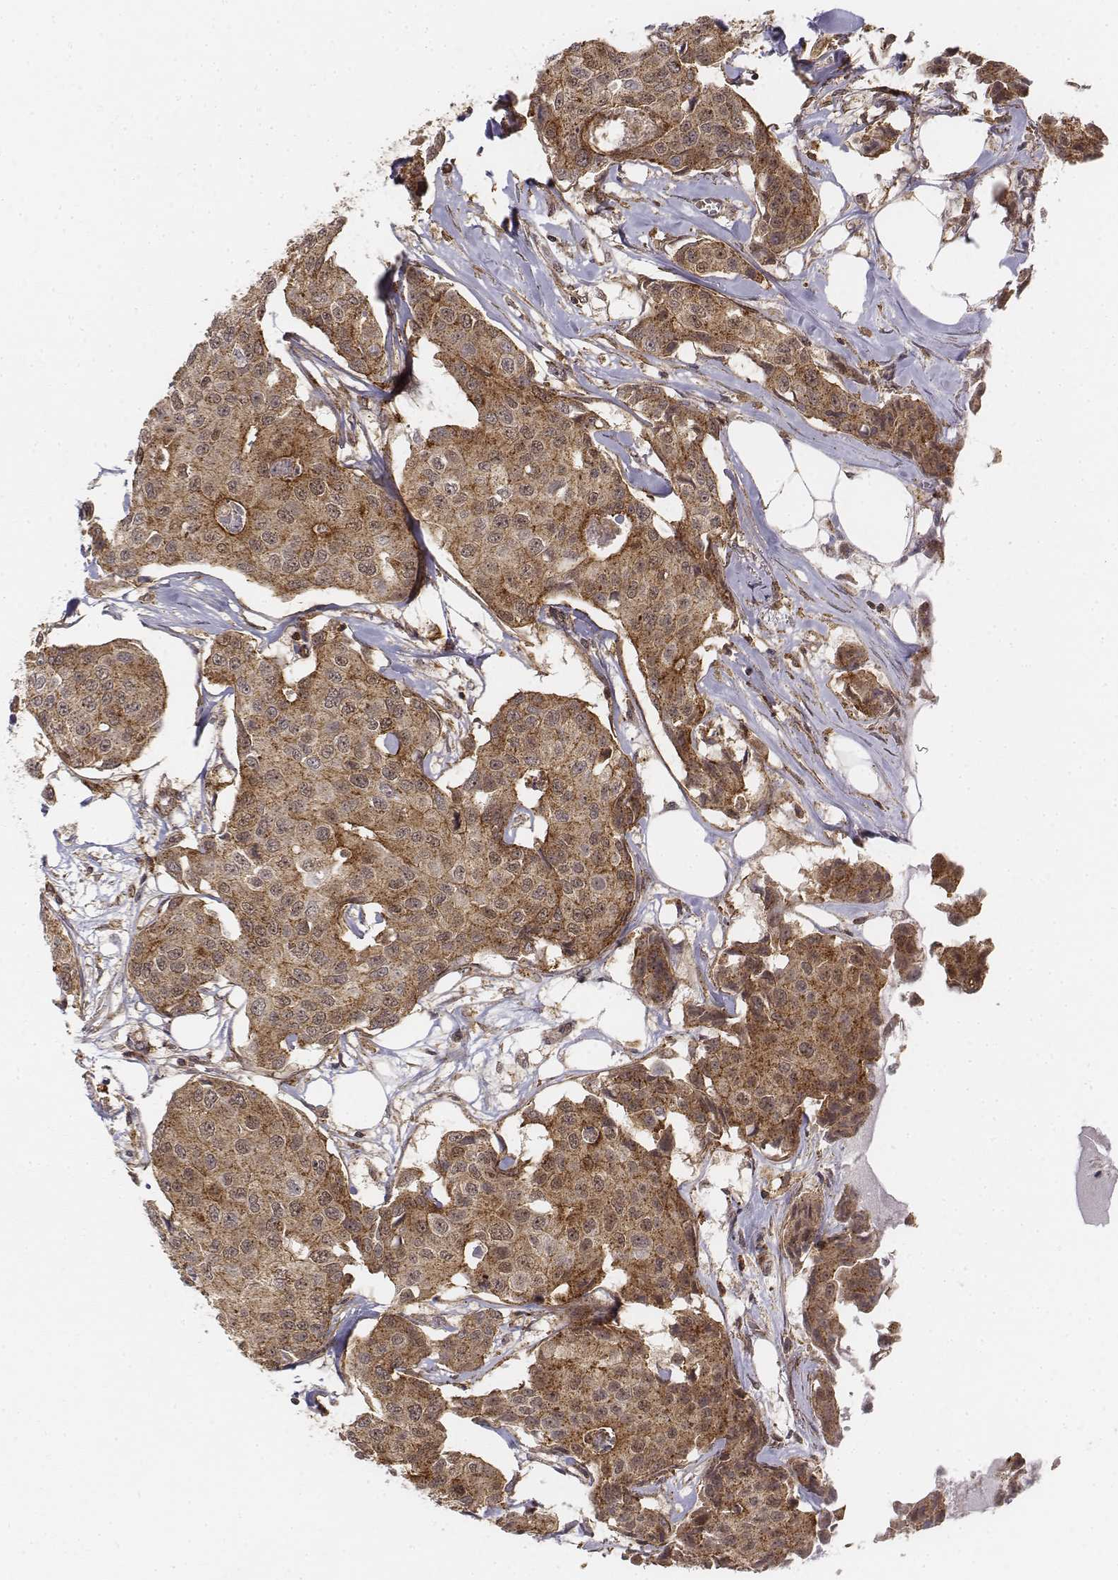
{"staining": {"intensity": "moderate", "quantity": ">75%", "location": "cytoplasmic/membranous"}, "tissue": "breast cancer", "cell_type": "Tumor cells", "image_type": "cancer", "snomed": [{"axis": "morphology", "description": "Duct carcinoma"}, {"axis": "topography", "description": "Breast"}, {"axis": "topography", "description": "Lymph node"}], "caption": "The image shows a brown stain indicating the presence of a protein in the cytoplasmic/membranous of tumor cells in breast infiltrating ductal carcinoma. Using DAB (brown) and hematoxylin (blue) stains, captured at high magnification using brightfield microscopy.", "gene": "ZFYVE19", "patient": {"sex": "female", "age": 80}}